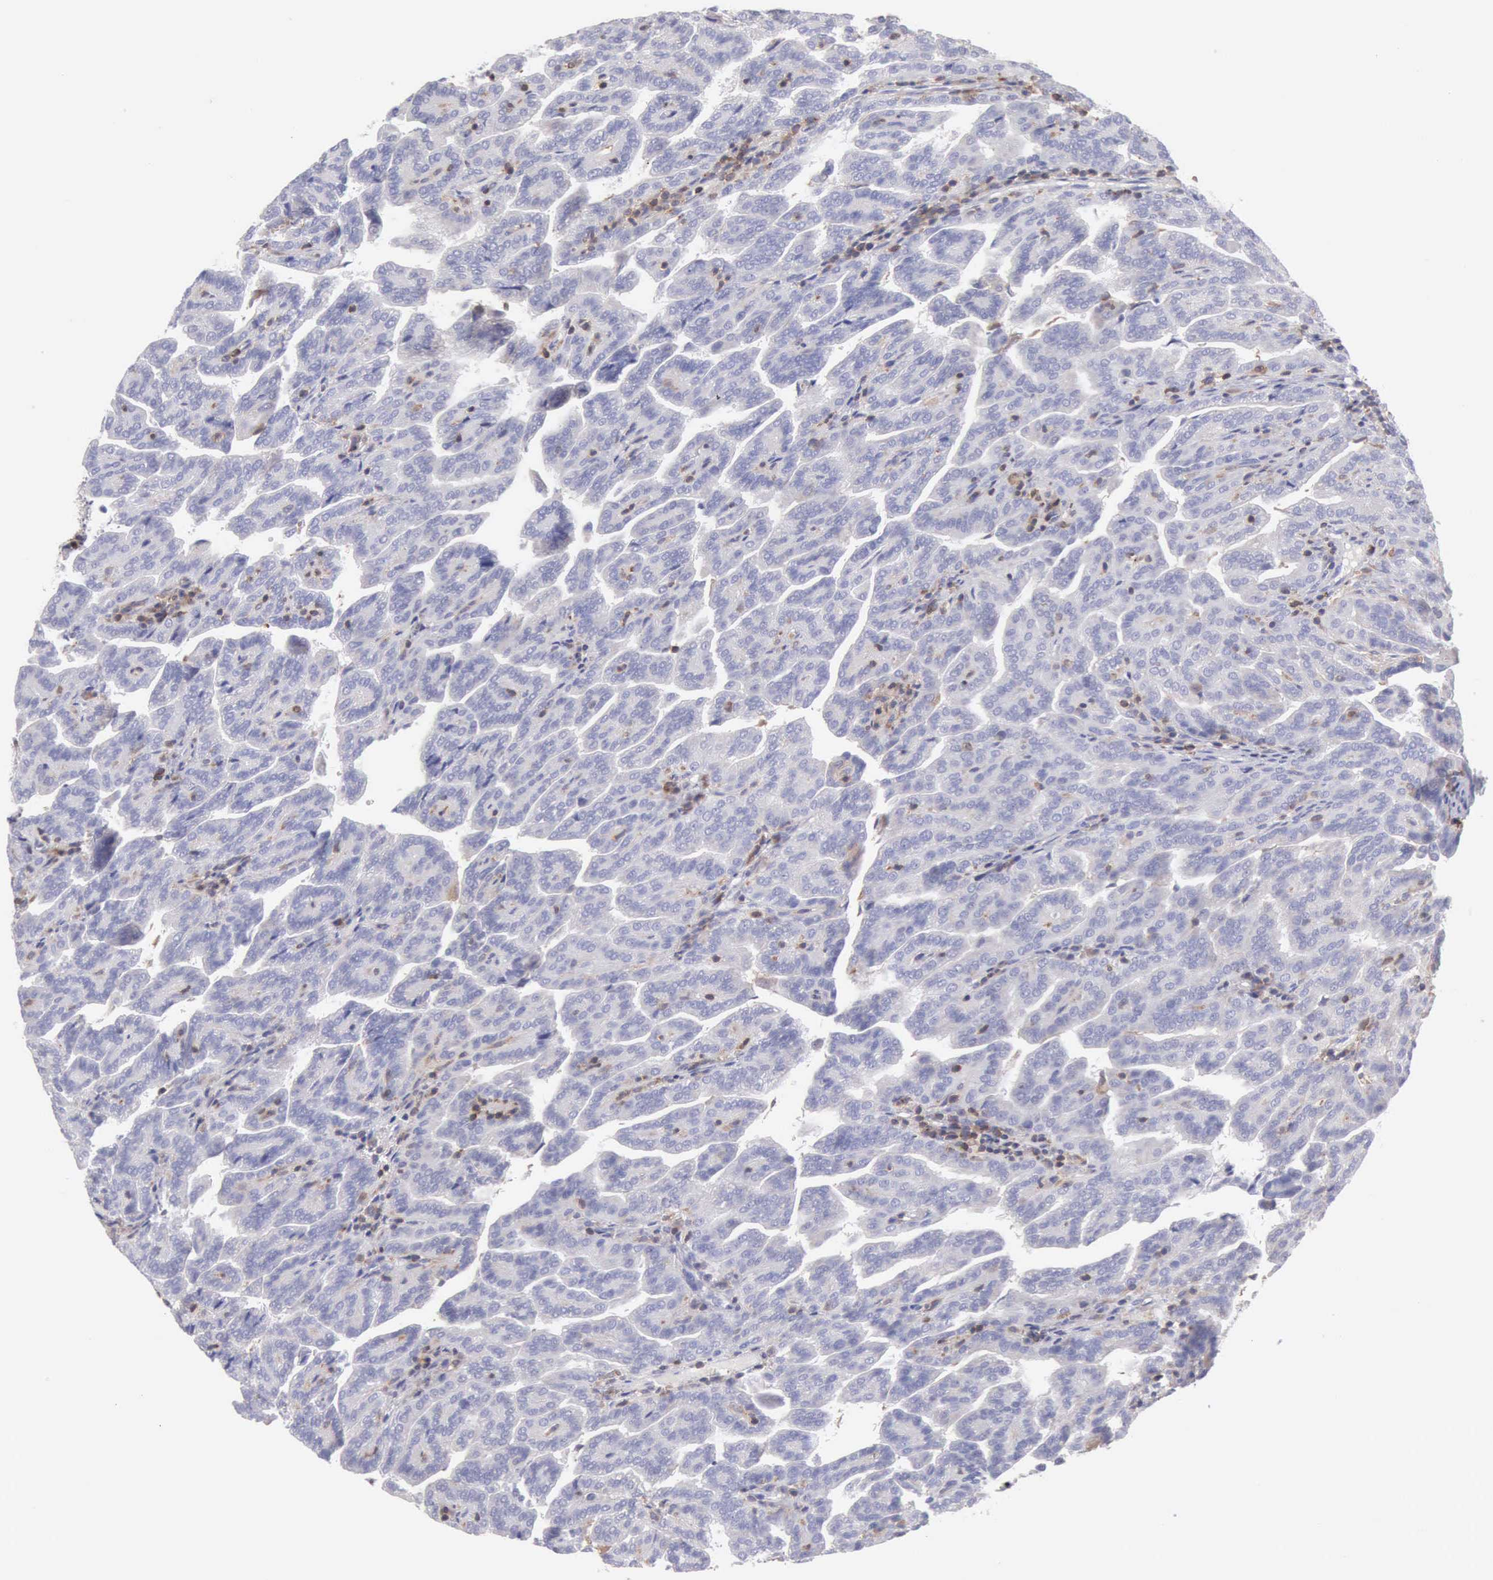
{"staining": {"intensity": "negative", "quantity": "none", "location": "none"}, "tissue": "renal cancer", "cell_type": "Tumor cells", "image_type": "cancer", "snomed": [{"axis": "morphology", "description": "Adenocarcinoma, NOS"}, {"axis": "topography", "description": "Kidney"}], "caption": "IHC of renal cancer shows no expression in tumor cells.", "gene": "SASH3", "patient": {"sex": "male", "age": 61}}